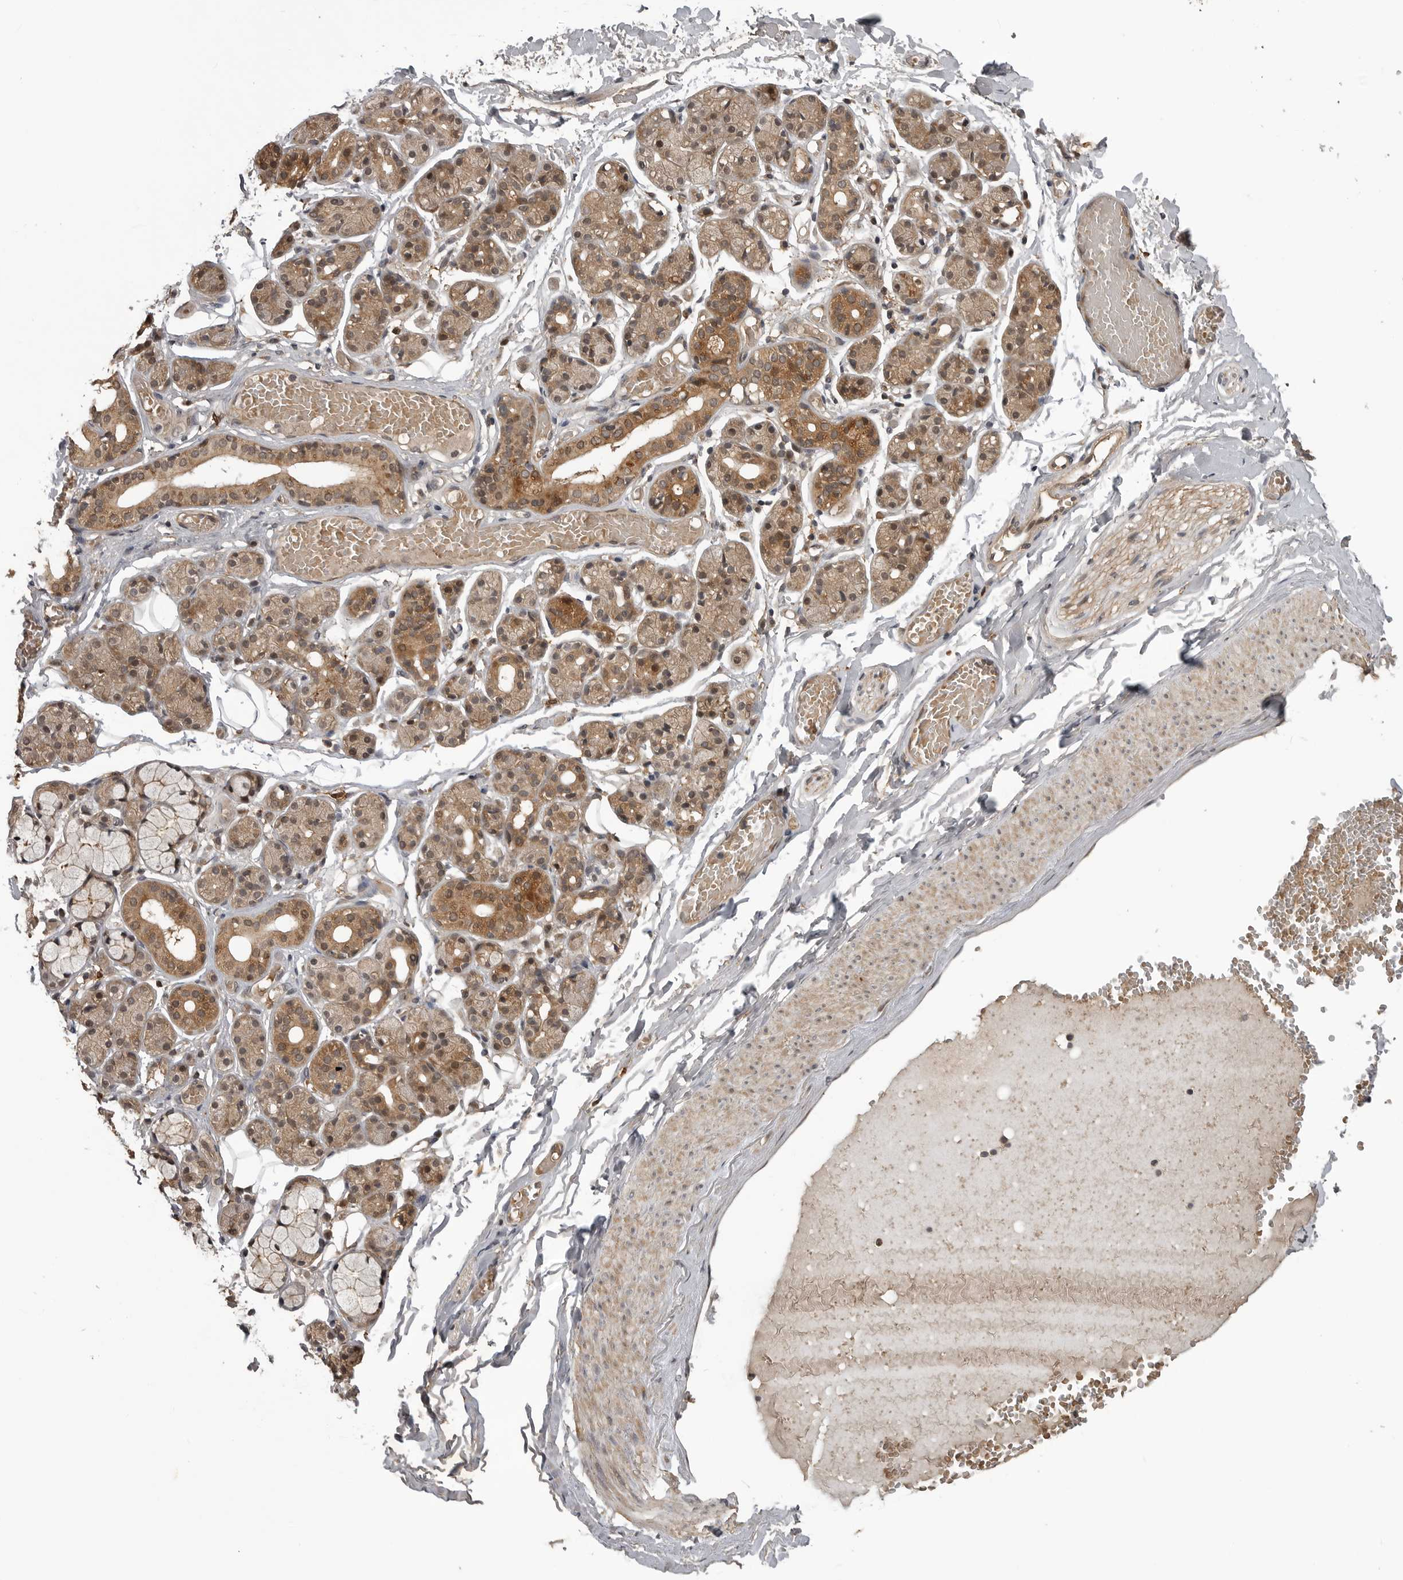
{"staining": {"intensity": "moderate", "quantity": ">75%", "location": "cytoplasmic/membranous,nuclear"}, "tissue": "salivary gland", "cell_type": "Glandular cells", "image_type": "normal", "snomed": [{"axis": "morphology", "description": "Normal tissue, NOS"}, {"axis": "topography", "description": "Salivary gland"}], "caption": "Approximately >75% of glandular cells in normal salivary gland demonstrate moderate cytoplasmic/membranous,nuclear protein staining as visualized by brown immunohistochemical staining.", "gene": "AKAP7", "patient": {"sex": "male", "age": 63}}